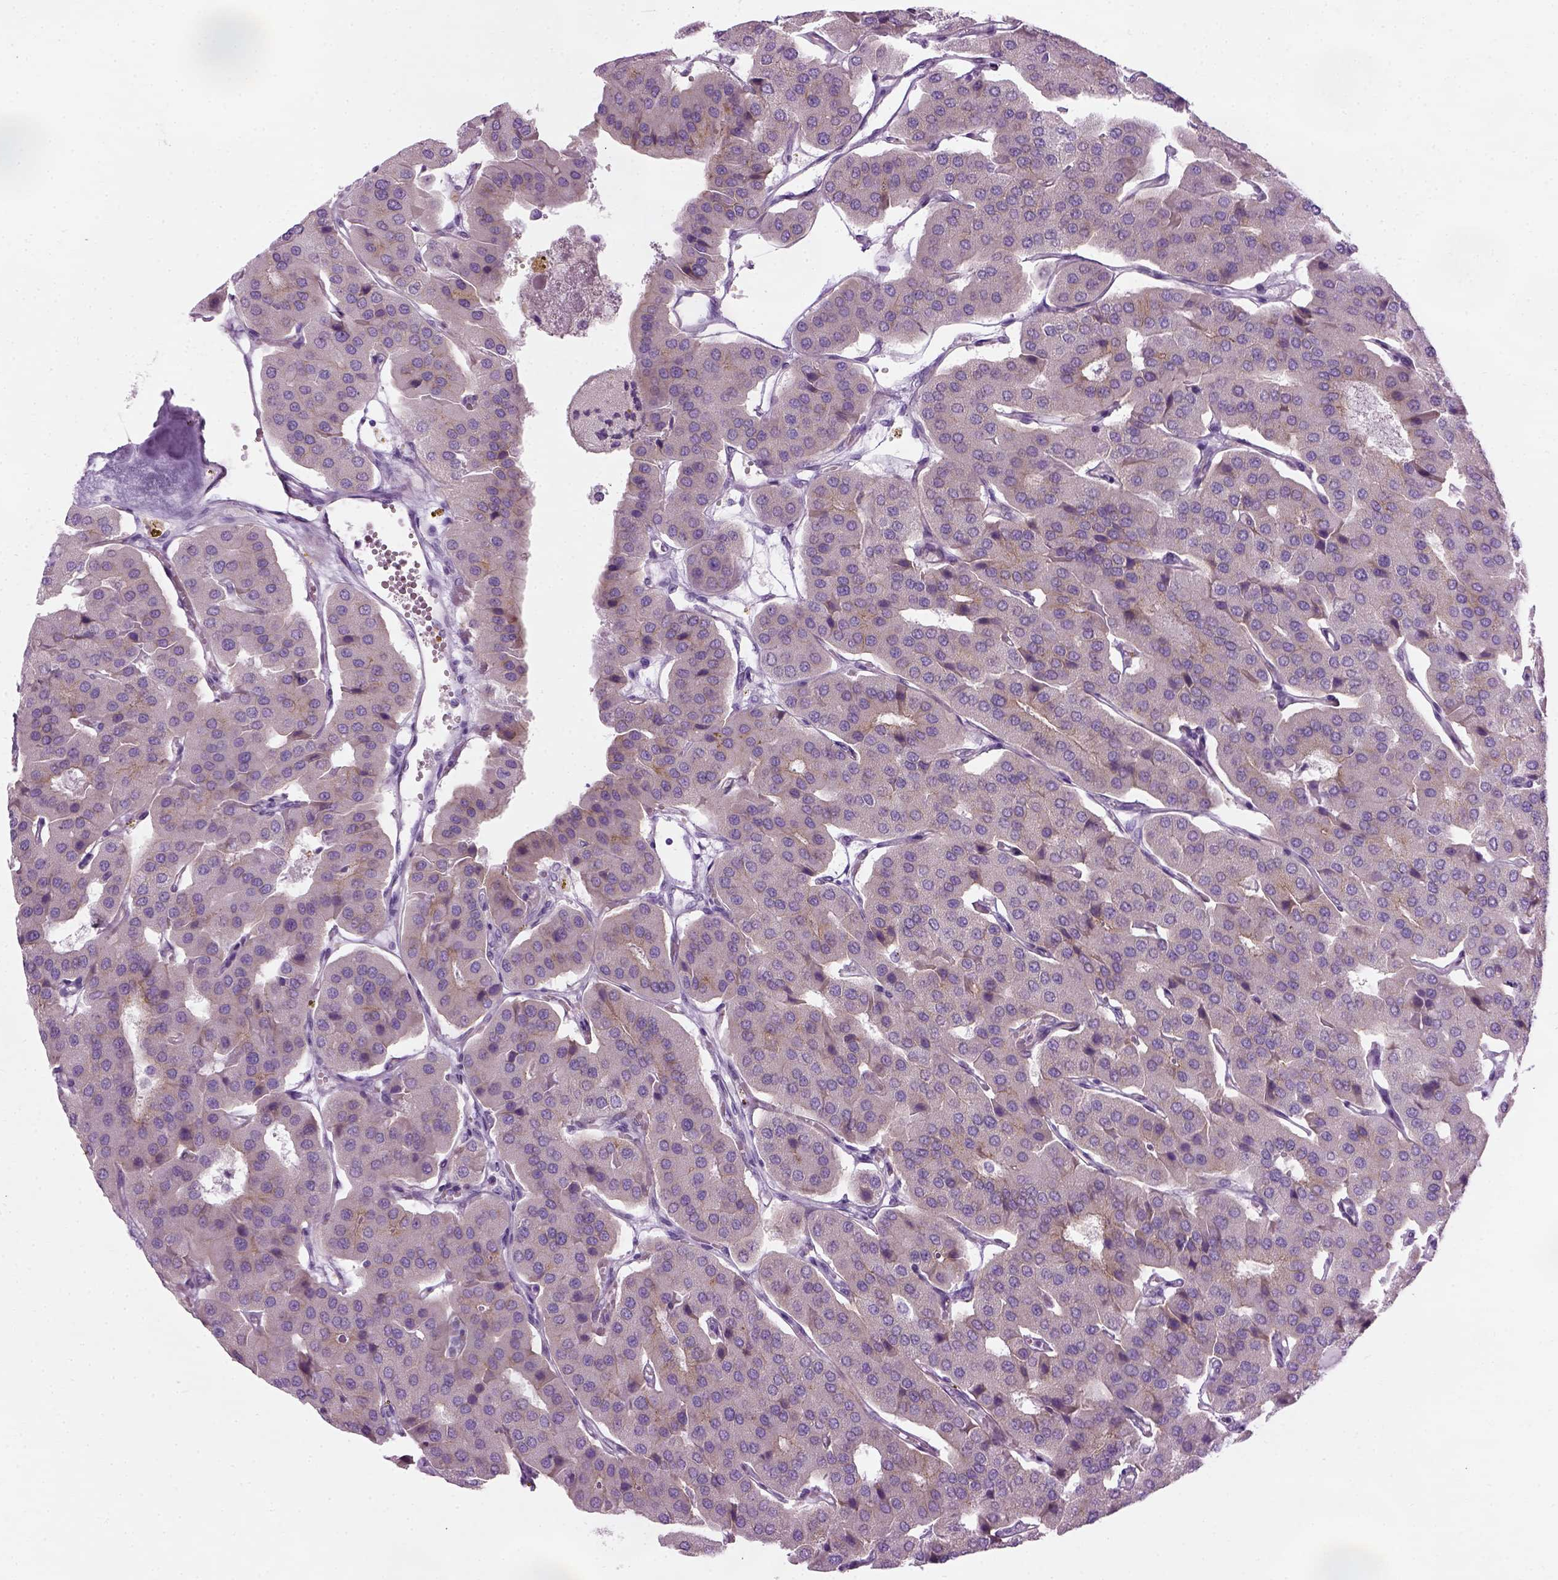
{"staining": {"intensity": "negative", "quantity": "none", "location": "none"}, "tissue": "parathyroid gland", "cell_type": "Glandular cells", "image_type": "normal", "snomed": [{"axis": "morphology", "description": "Normal tissue, NOS"}, {"axis": "morphology", "description": "Adenoma, NOS"}, {"axis": "topography", "description": "Parathyroid gland"}], "caption": "IHC photomicrograph of unremarkable parathyroid gland stained for a protein (brown), which shows no positivity in glandular cells. The staining is performed using DAB (3,3'-diaminobenzidine) brown chromogen with nuclei counter-stained in using hematoxylin.", "gene": "CIBAR2", "patient": {"sex": "female", "age": 86}}